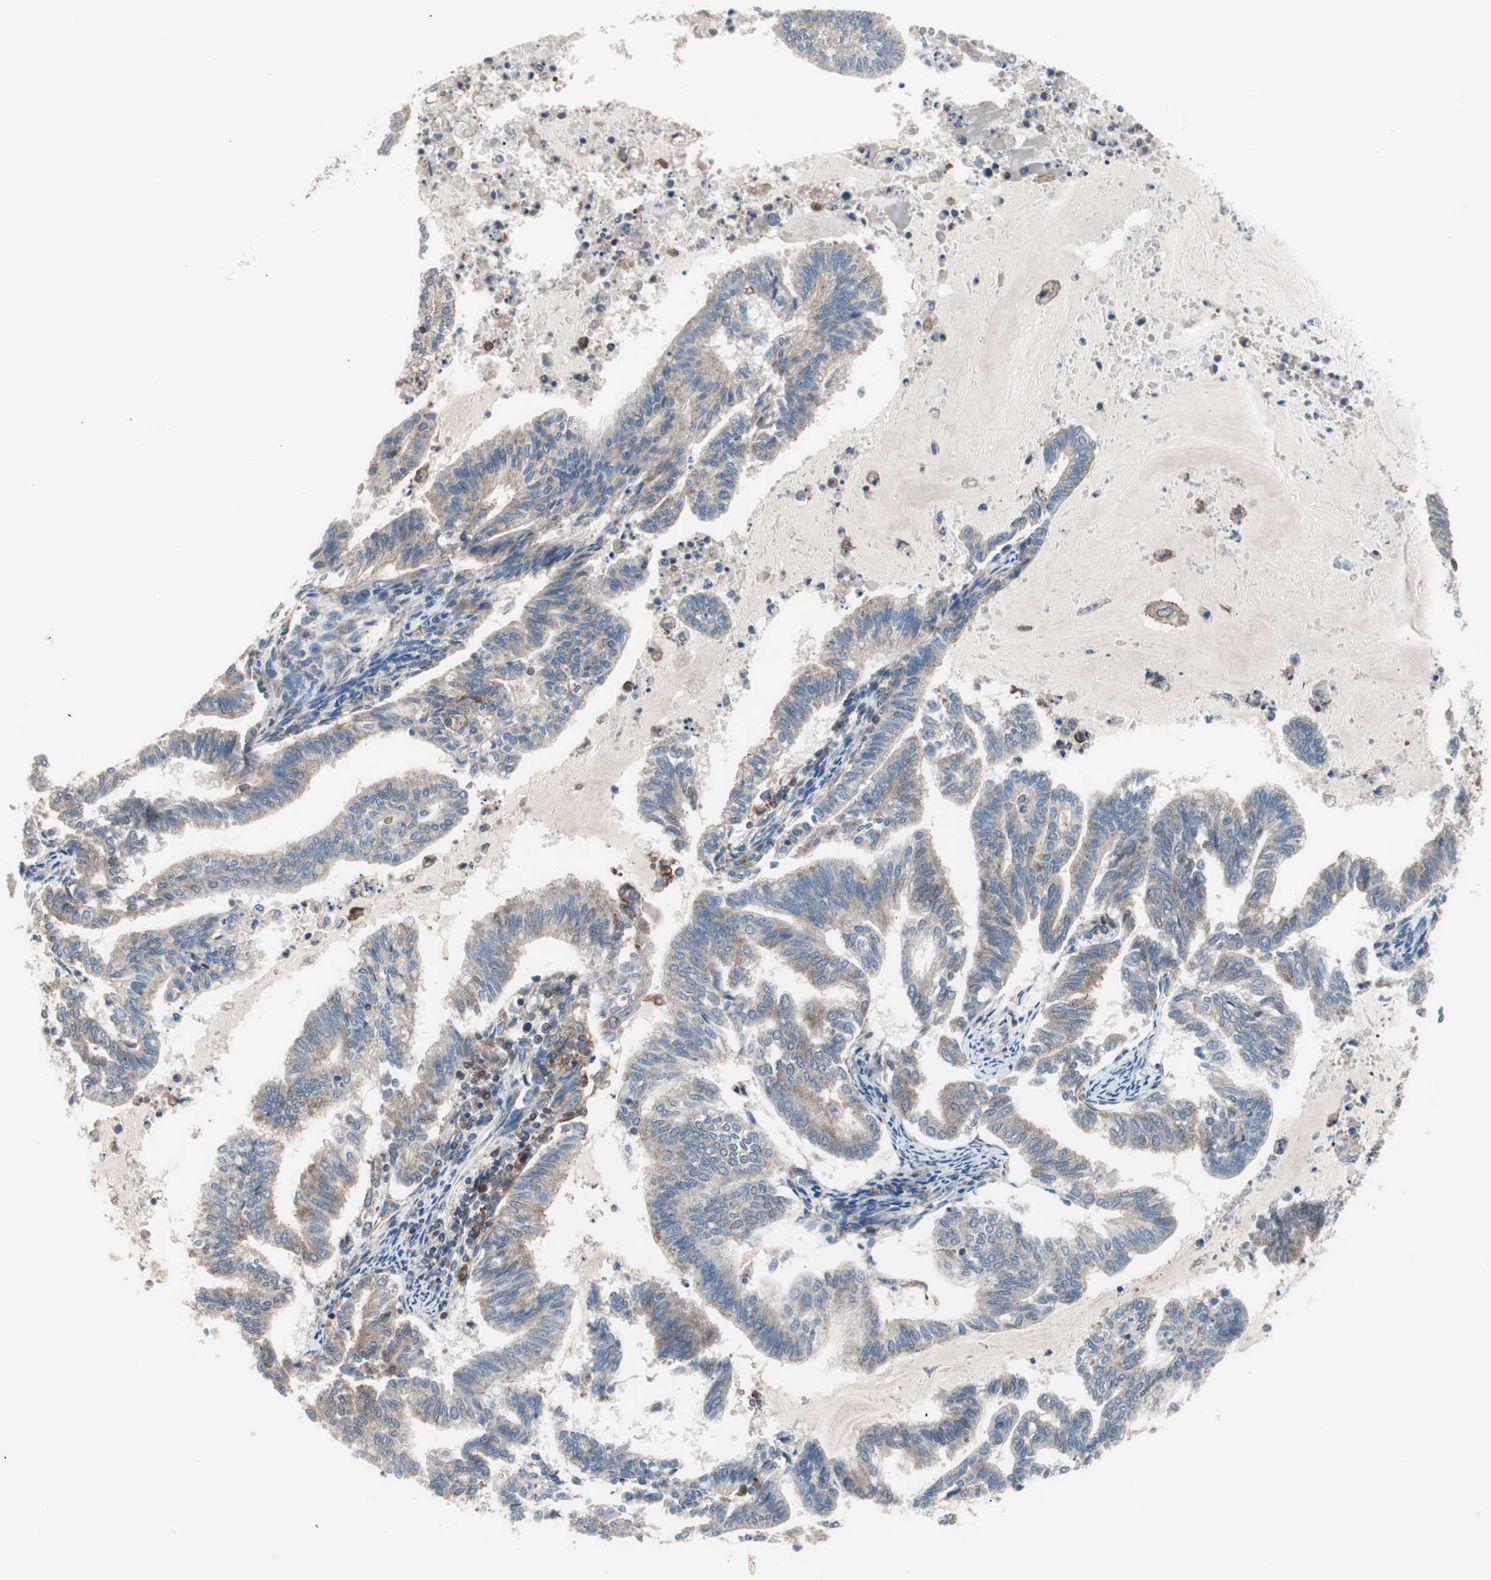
{"staining": {"intensity": "moderate", "quantity": ">75%", "location": "cytoplasmic/membranous"}, "tissue": "endometrial cancer", "cell_type": "Tumor cells", "image_type": "cancer", "snomed": [{"axis": "morphology", "description": "Adenocarcinoma, NOS"}, {"axis": "topography", "description": "Endometrium"}], "caption": "Immunohistochemical staining of endometrial cancer (adenocarcinoma) exhibits medium levels of moderate cytoplasmic/membranous expression in about >75% of tumor cells.", "gene": "PIK3R1", "patient": {"sex": "female", "age": 79}}